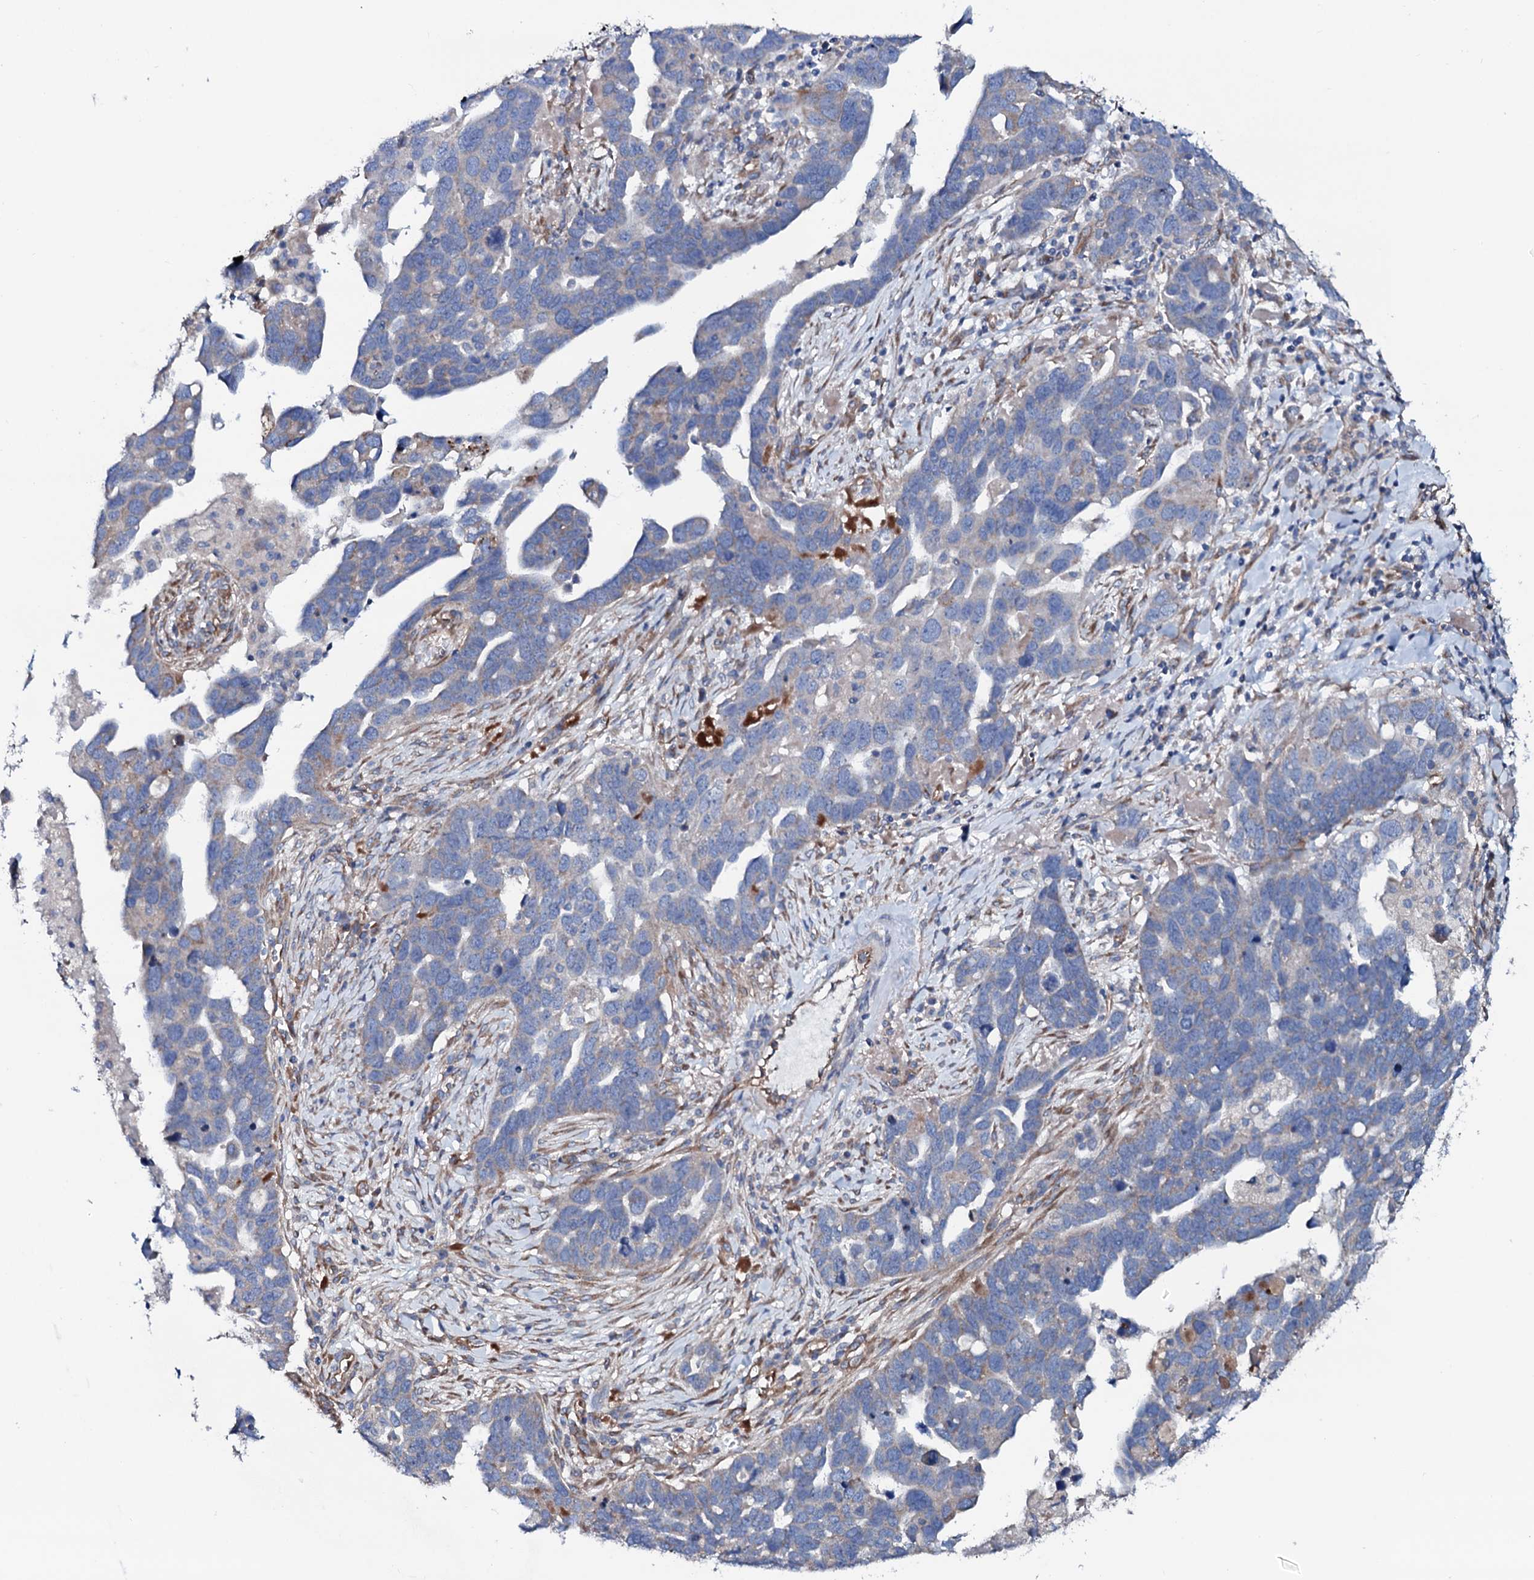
{"staining": {"intensity": "weak", "quantity": "<25%", "location": "cytoplasmic/membranous"}, "tissue": "ovarian cancer", "cell_type": "Tumor cells", "image_type": "cancer", "snomed": [{"axis": "morphology", "description": "Cystadenocarcinoma, serous, NOS"}, {"axis": "topography", "description": "Ovary"}], "caption": "The histopathology image demonstrates no staining of tumor cells in ovarian serous cystadenocarcinoma. (DAB IHC visualized using brightfield microscopy, high magnification).", "gene": "STARD13", "patient": {"sex": "female", "age": 54}}